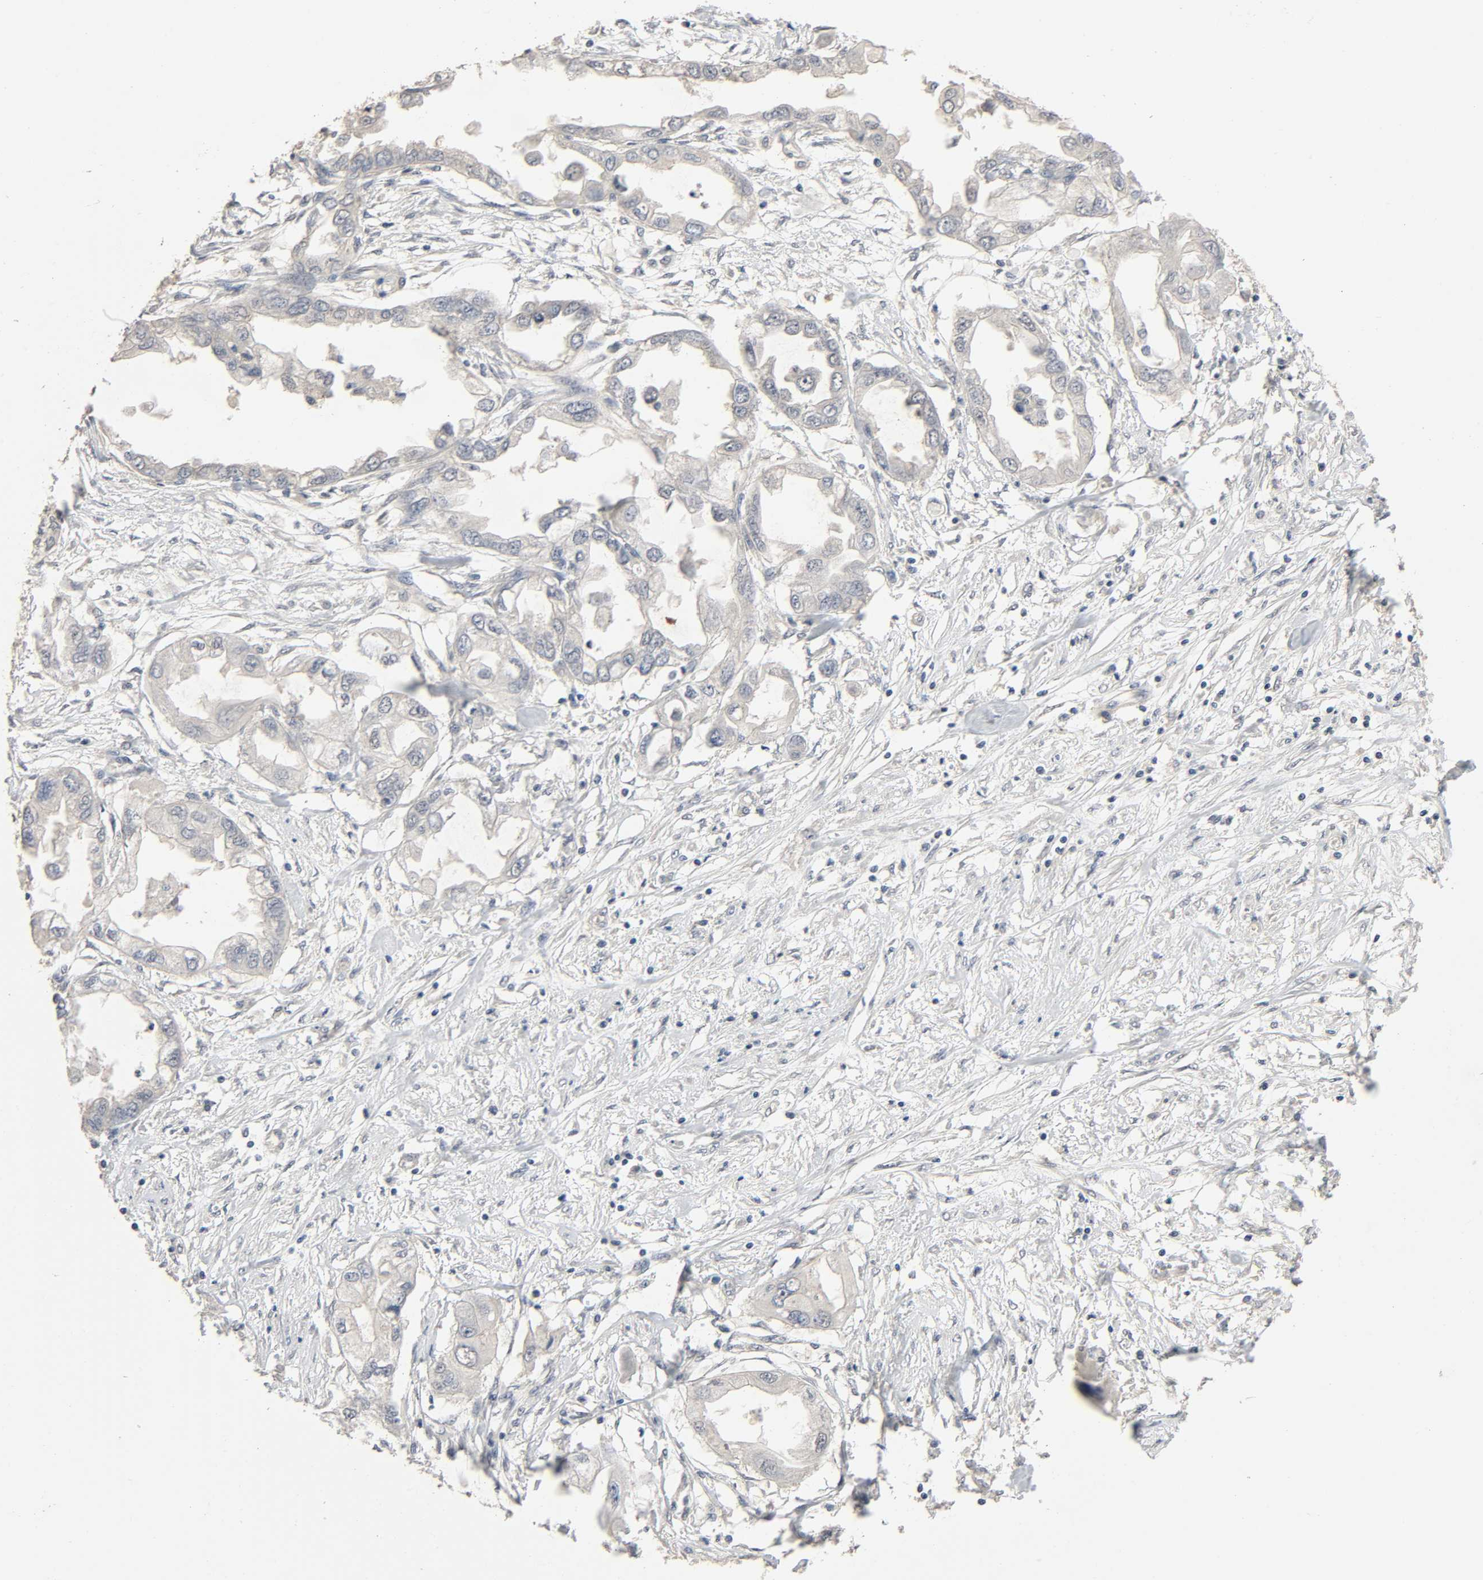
{"staining": {"intensity": "negative", "quantity": "none", "location": "none"}, "tissue": "endometrial cancer", "cell_type": "Tumor cells", "image_type": "cancer", "snomed": [{"axis": "morphology", "description": "Adenocarcinoma, NOS"}, {"axis": "topography", "description": "Endometrium"}], "caption": "Human adenocarcinoma (endometrial) stained for a protein using IHC exhibits no expression in tumor cells.", "gene": "MAGEA8", "patient": {"sex": "female", "age": 67}}